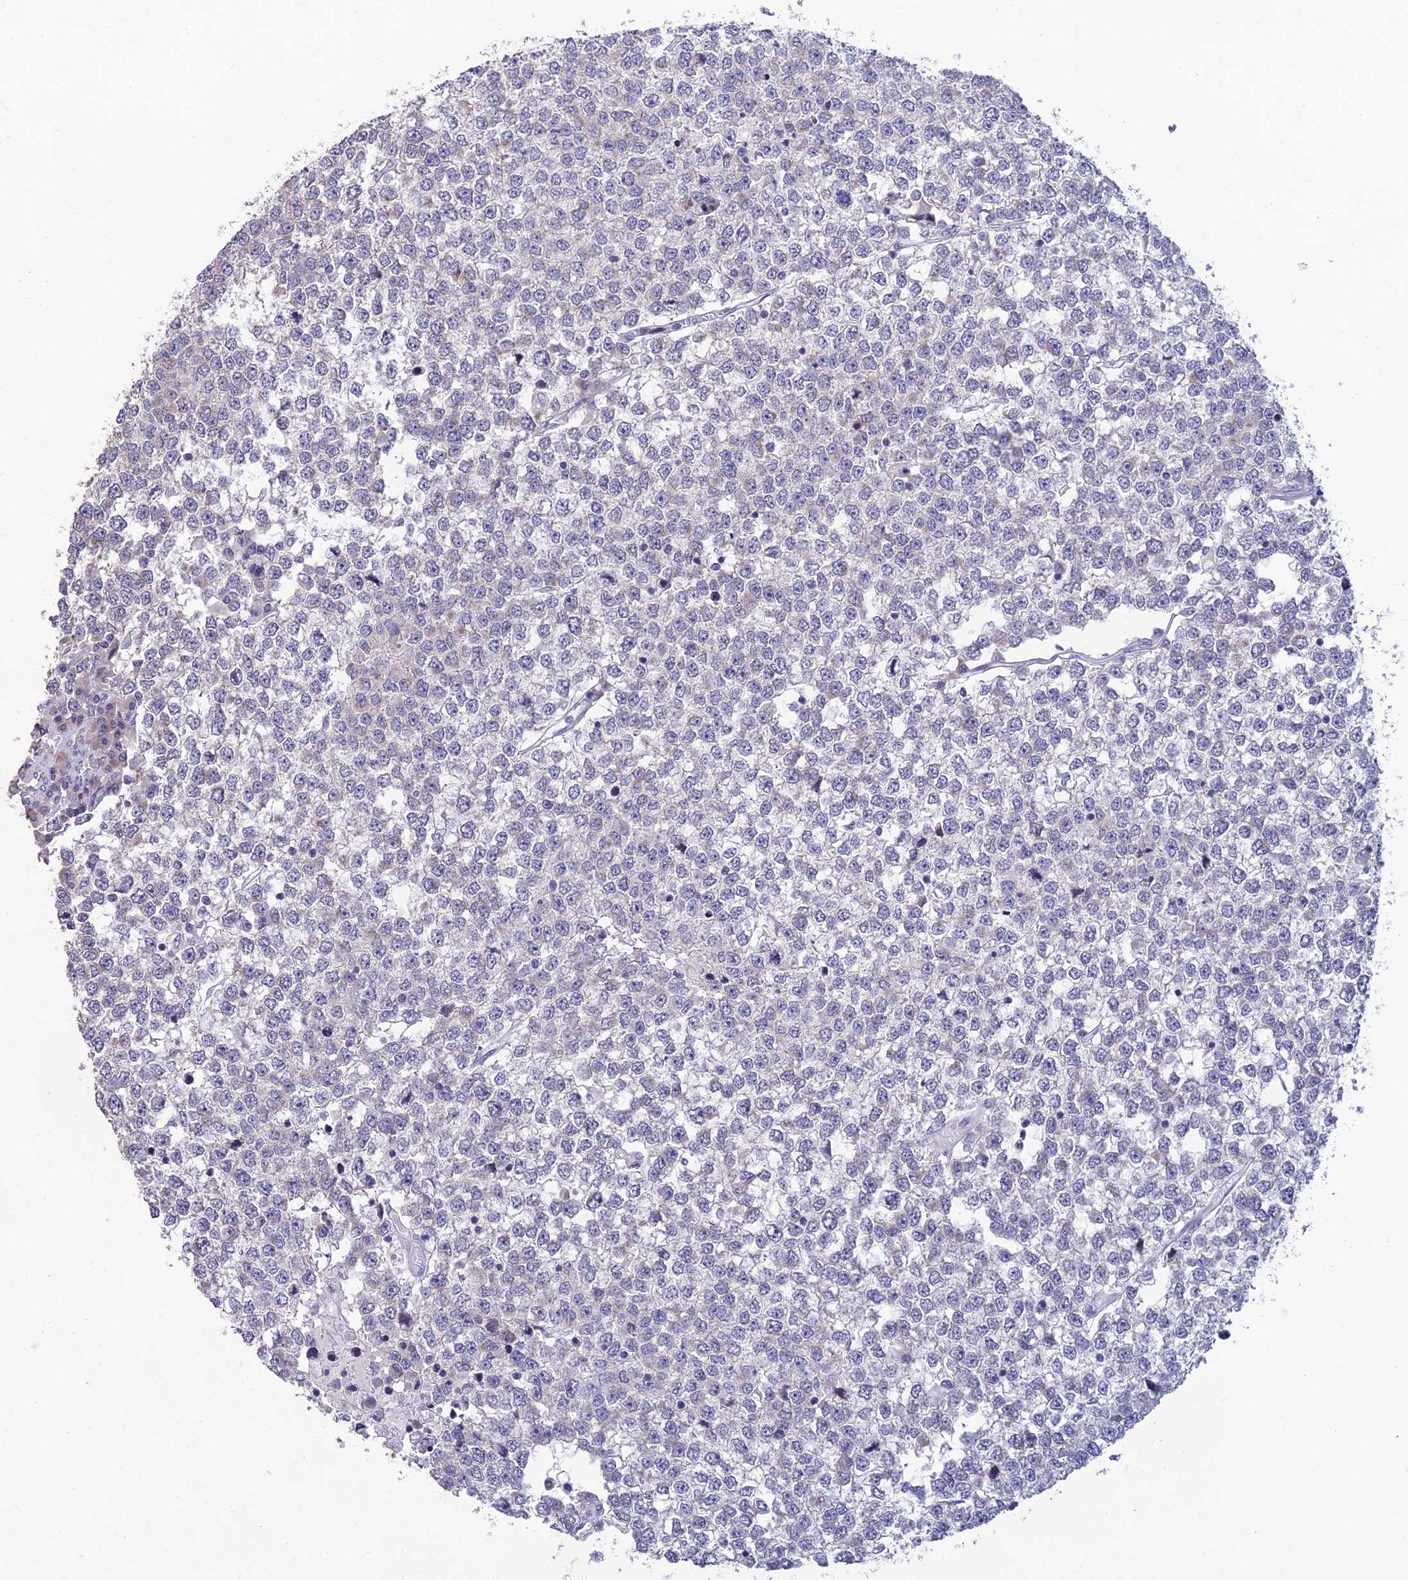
{"staining": {"intensity": "moderate", "quantity": "<25%", "location": "cytoplasmic/membranous"}, "tissue": "testis cancer", "cell_type": "Tumor cells", "image_type": "cancer", "snomed": [{"axis": "morphology", "description": "Seminoma, NOS"}, {"axis": "topography", "description": "Testis"}], "caption": "High-power microscopy captured an immunohistochemistry photomicrograph of testis cancer, revealing moderate cytoplasmic/membranous expression in about <25% of tumor cells.", "gene": "TMEM134", "patient": {"sex": "male", "age": 65}}